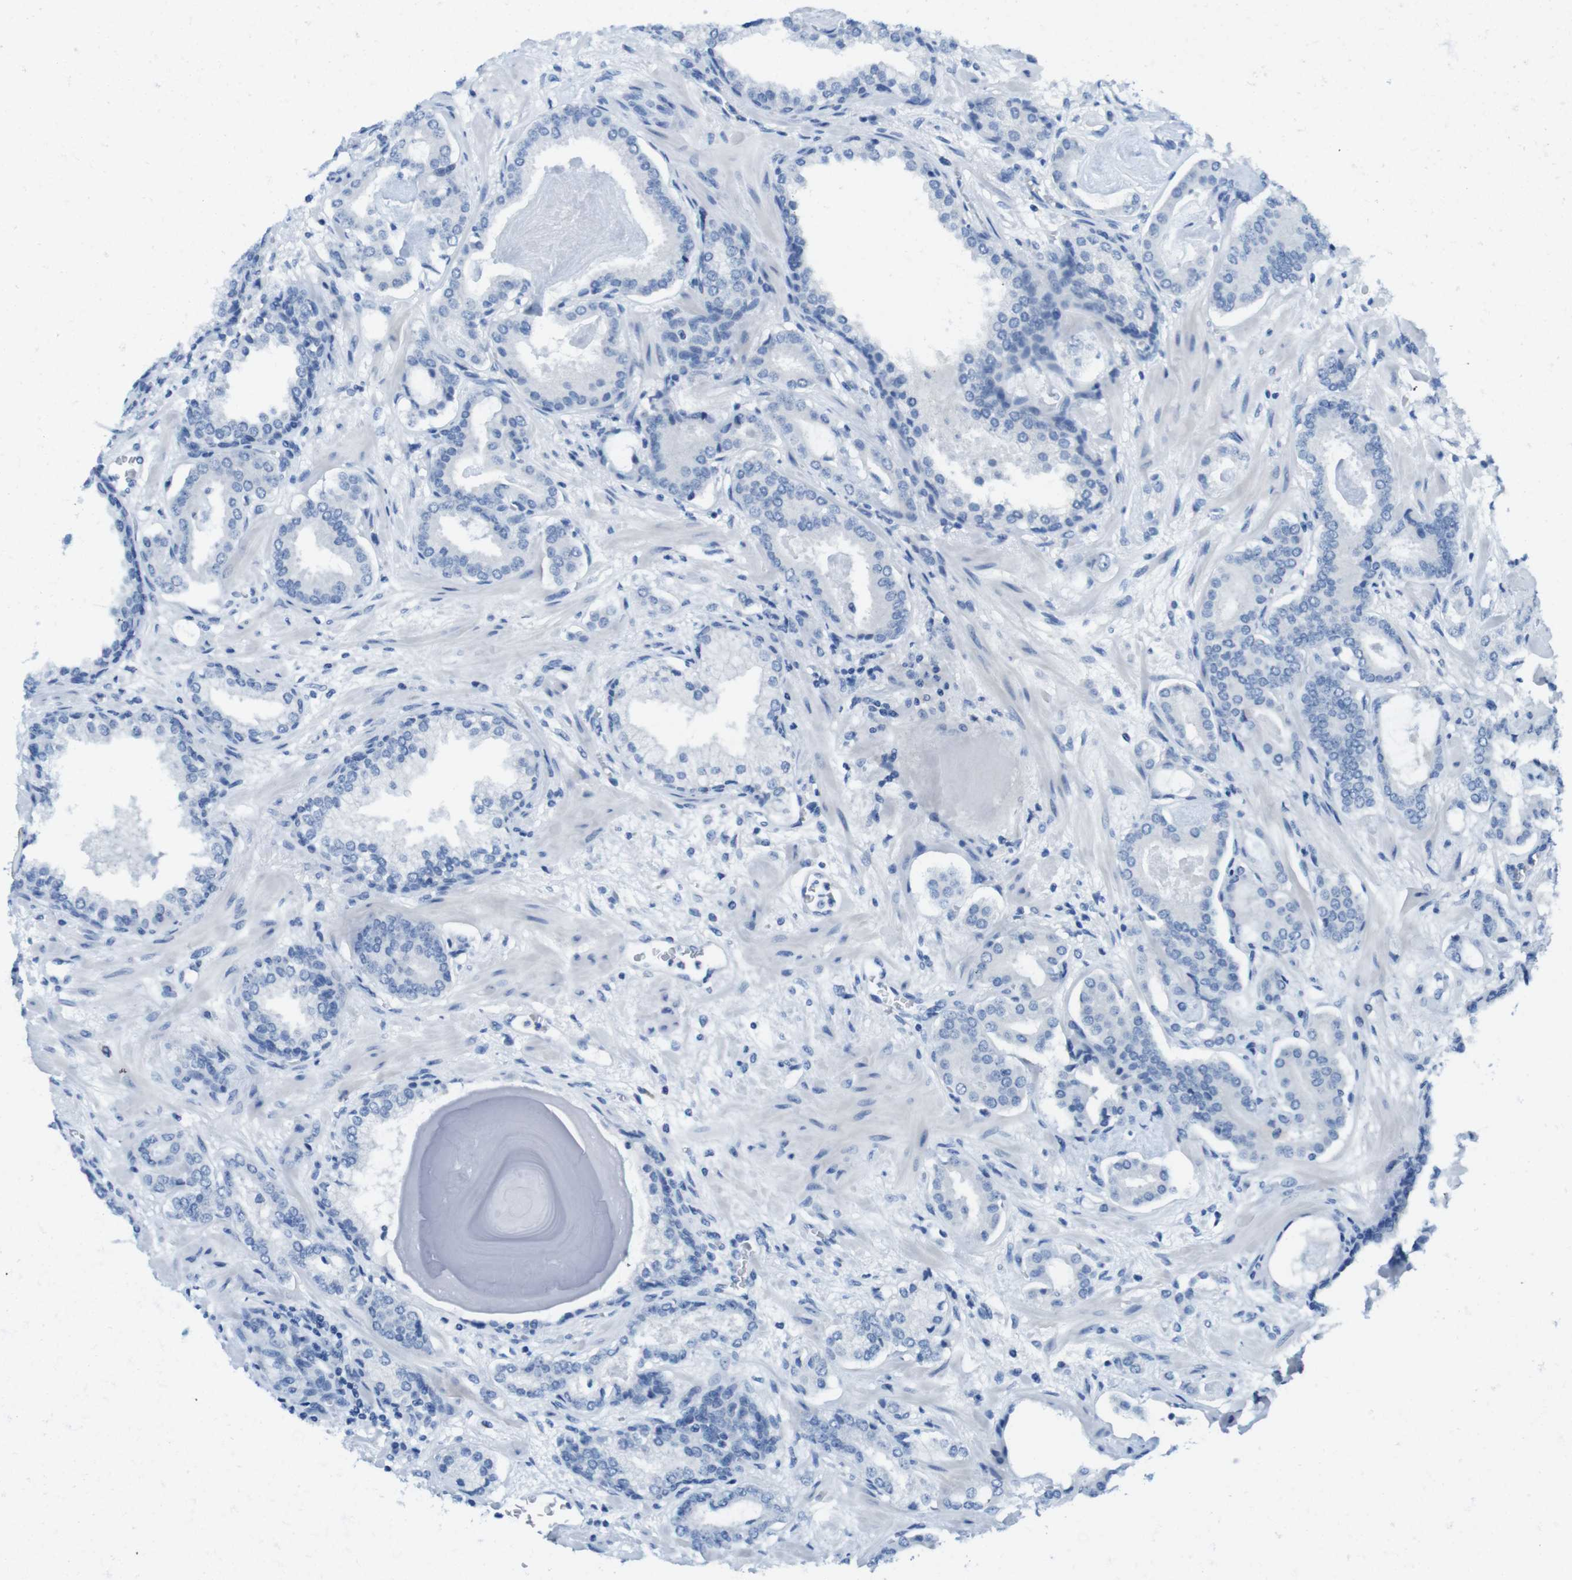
{"staining": {"intensity": "negative", "quantity": "none", "location": "none"}, "tissue": "prostate cancer", "cell_type": "Tumor cells", "image_type": "cancer", "snomed": [{"axis": "morphology", "description": "Adenocarcinoma, Low grade"}, {"axis": "topography", "description": "Prostate"}], "caption": "Tumor cells show no significant protein positivity in low-grade adenocarcinoma (prostate).", "gene": "OPN1SW", "patient": {"sex": "male", "age": 53}}